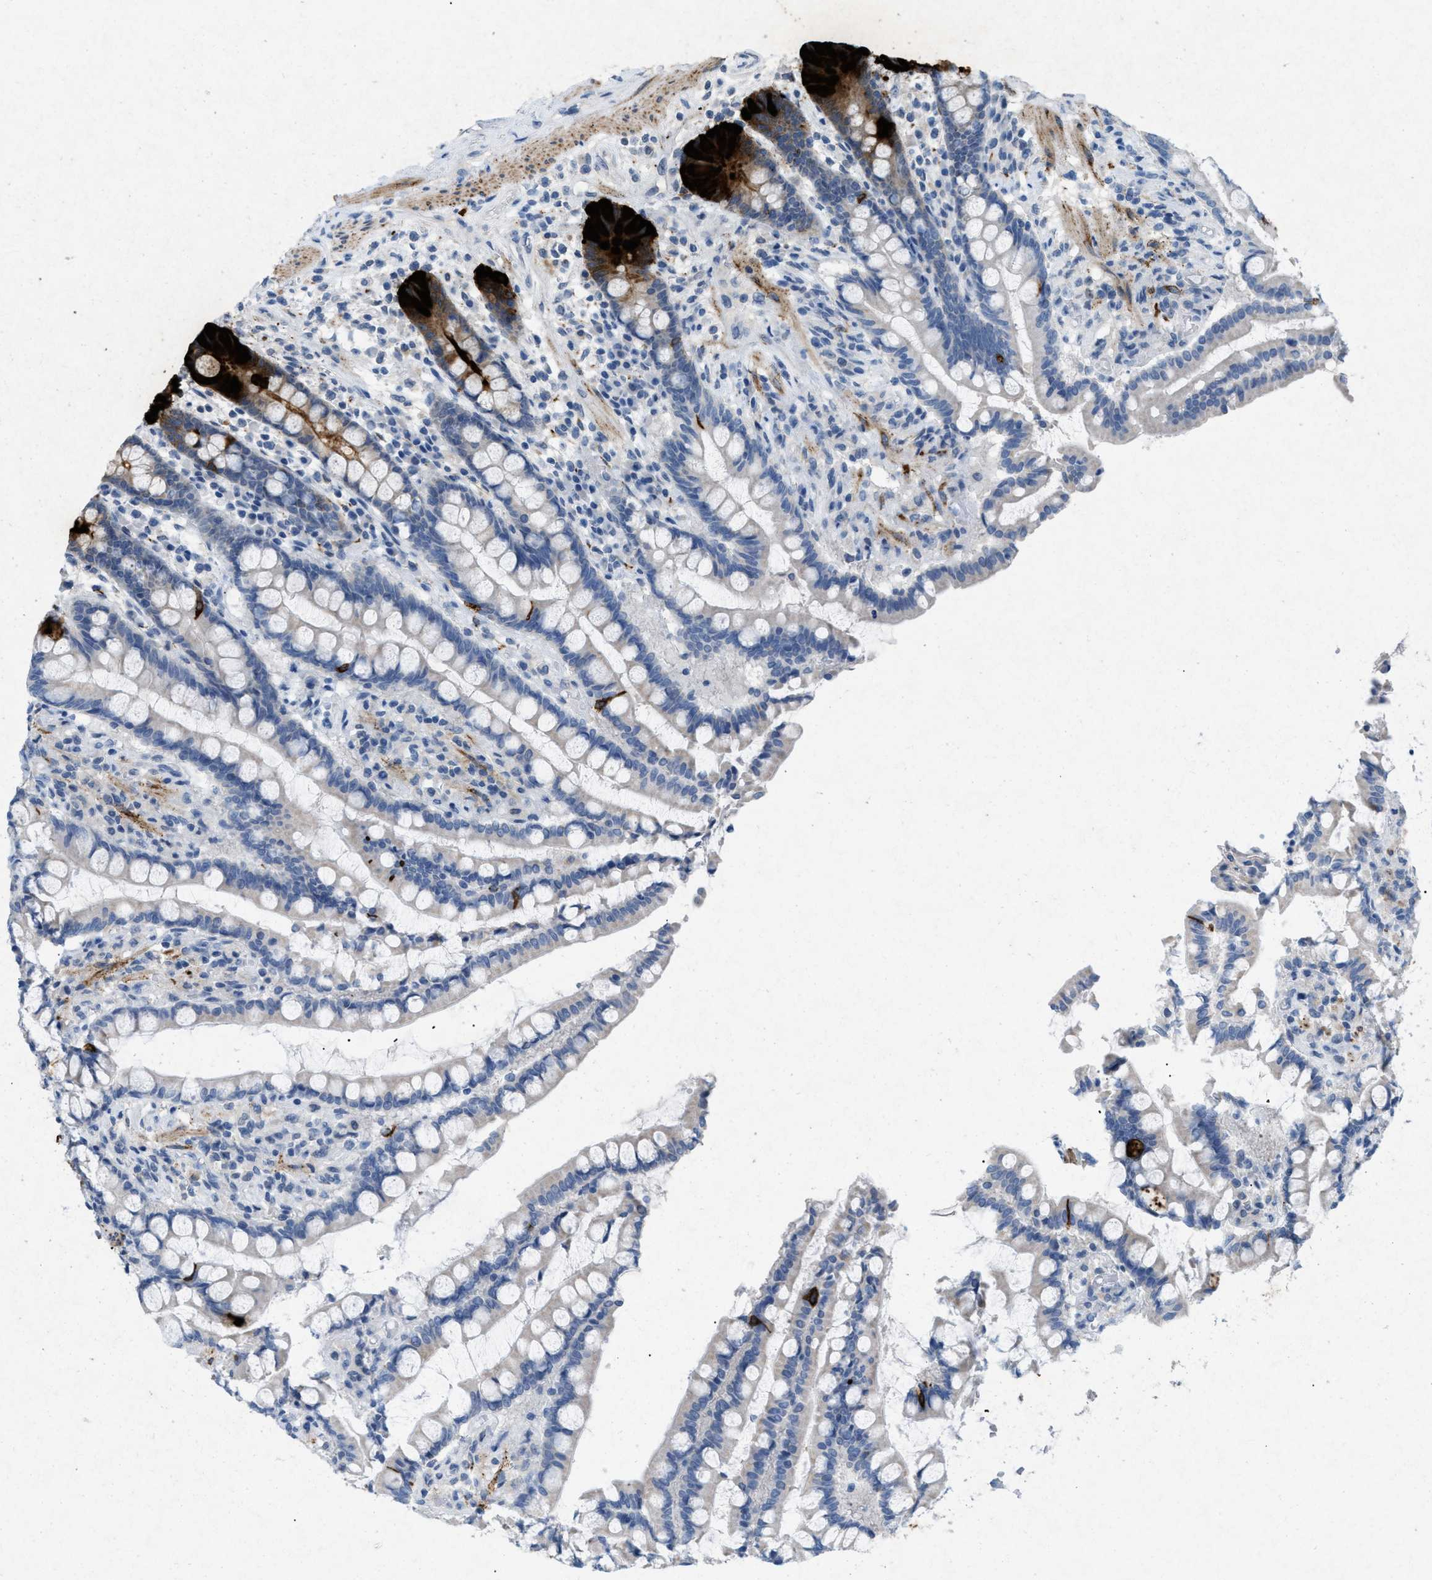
{"staining": {"intensity": "negative", "quantity": "none", "location": "none"}, "tissue": "colon", "cell_type": "Endothelial cells", "image_type": "normal", "snomed": [{"axis": "morphology", "description": "Normal tissue, NOS"}, {"axis": "topography", "description": "Colon"}], "caption": "Colon stained for a protein using immunohistochemistry (IHC) exhibits no staining endothelial cells.", "gene": "TASOR", "patient": {"sex": "male", "age": 73}}